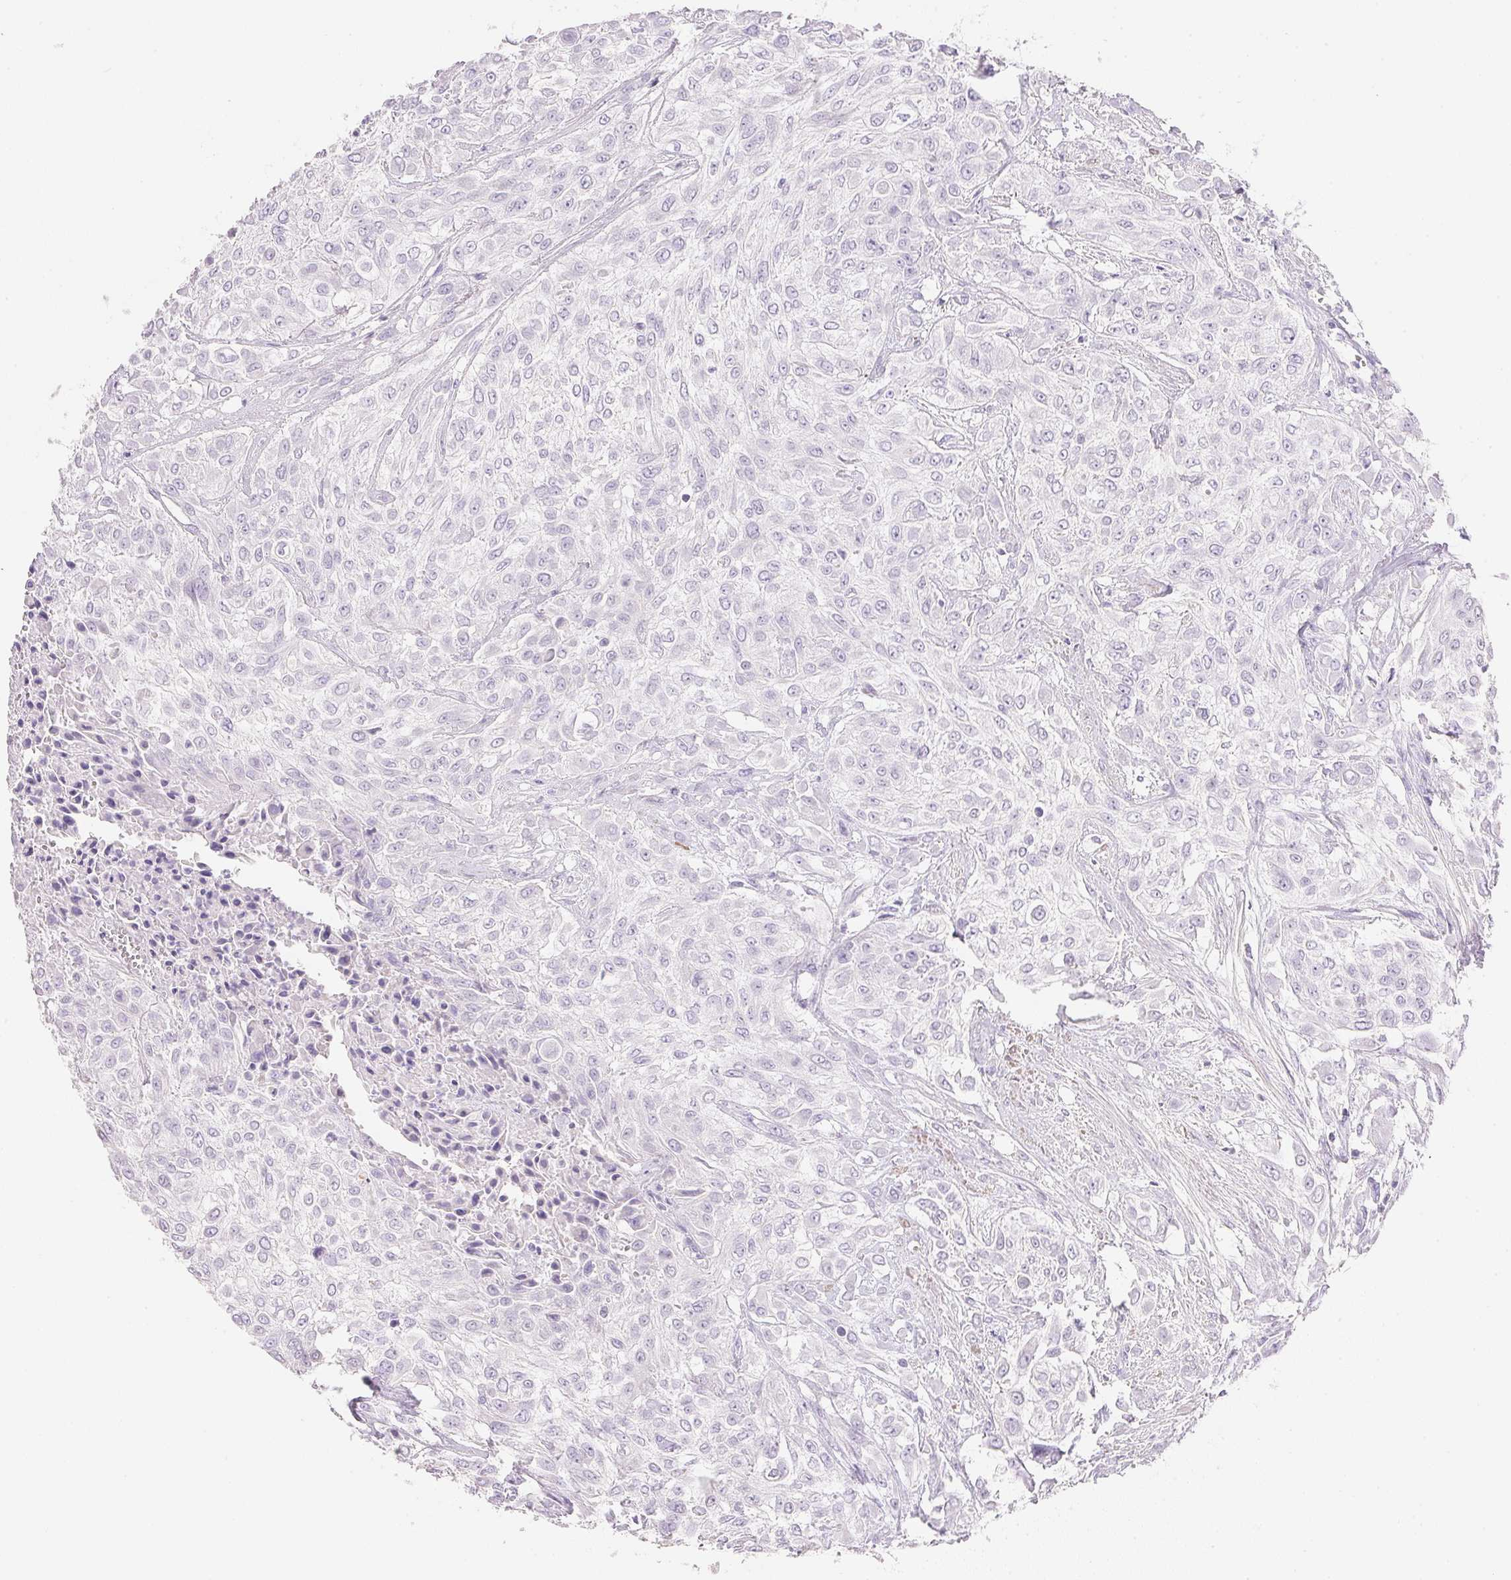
{"staining": {"intensity": "negative", "quantity": "none", "location": "none"}, "tissue": "urothelial cancer", "cell_type": "Tumor cells", "image_type": "cancer", "snomed": [{"axis": "morphology", "description": "Urothelial carcinoma, High grade"}, {"axis": "topography", "description": "Urinary bladder"}], "caption": "Tumor cells show no significant positivity in urothelial cancer. Brightfield microscopy of immunohistochemistry (IHC) stained with DAB (3,3'-diaminobenzidine) (brown) and hematoxylin (blue), captured at high magnification.", "gene": "KCNE2", "patient": {"sex": "male", "age": 57}}